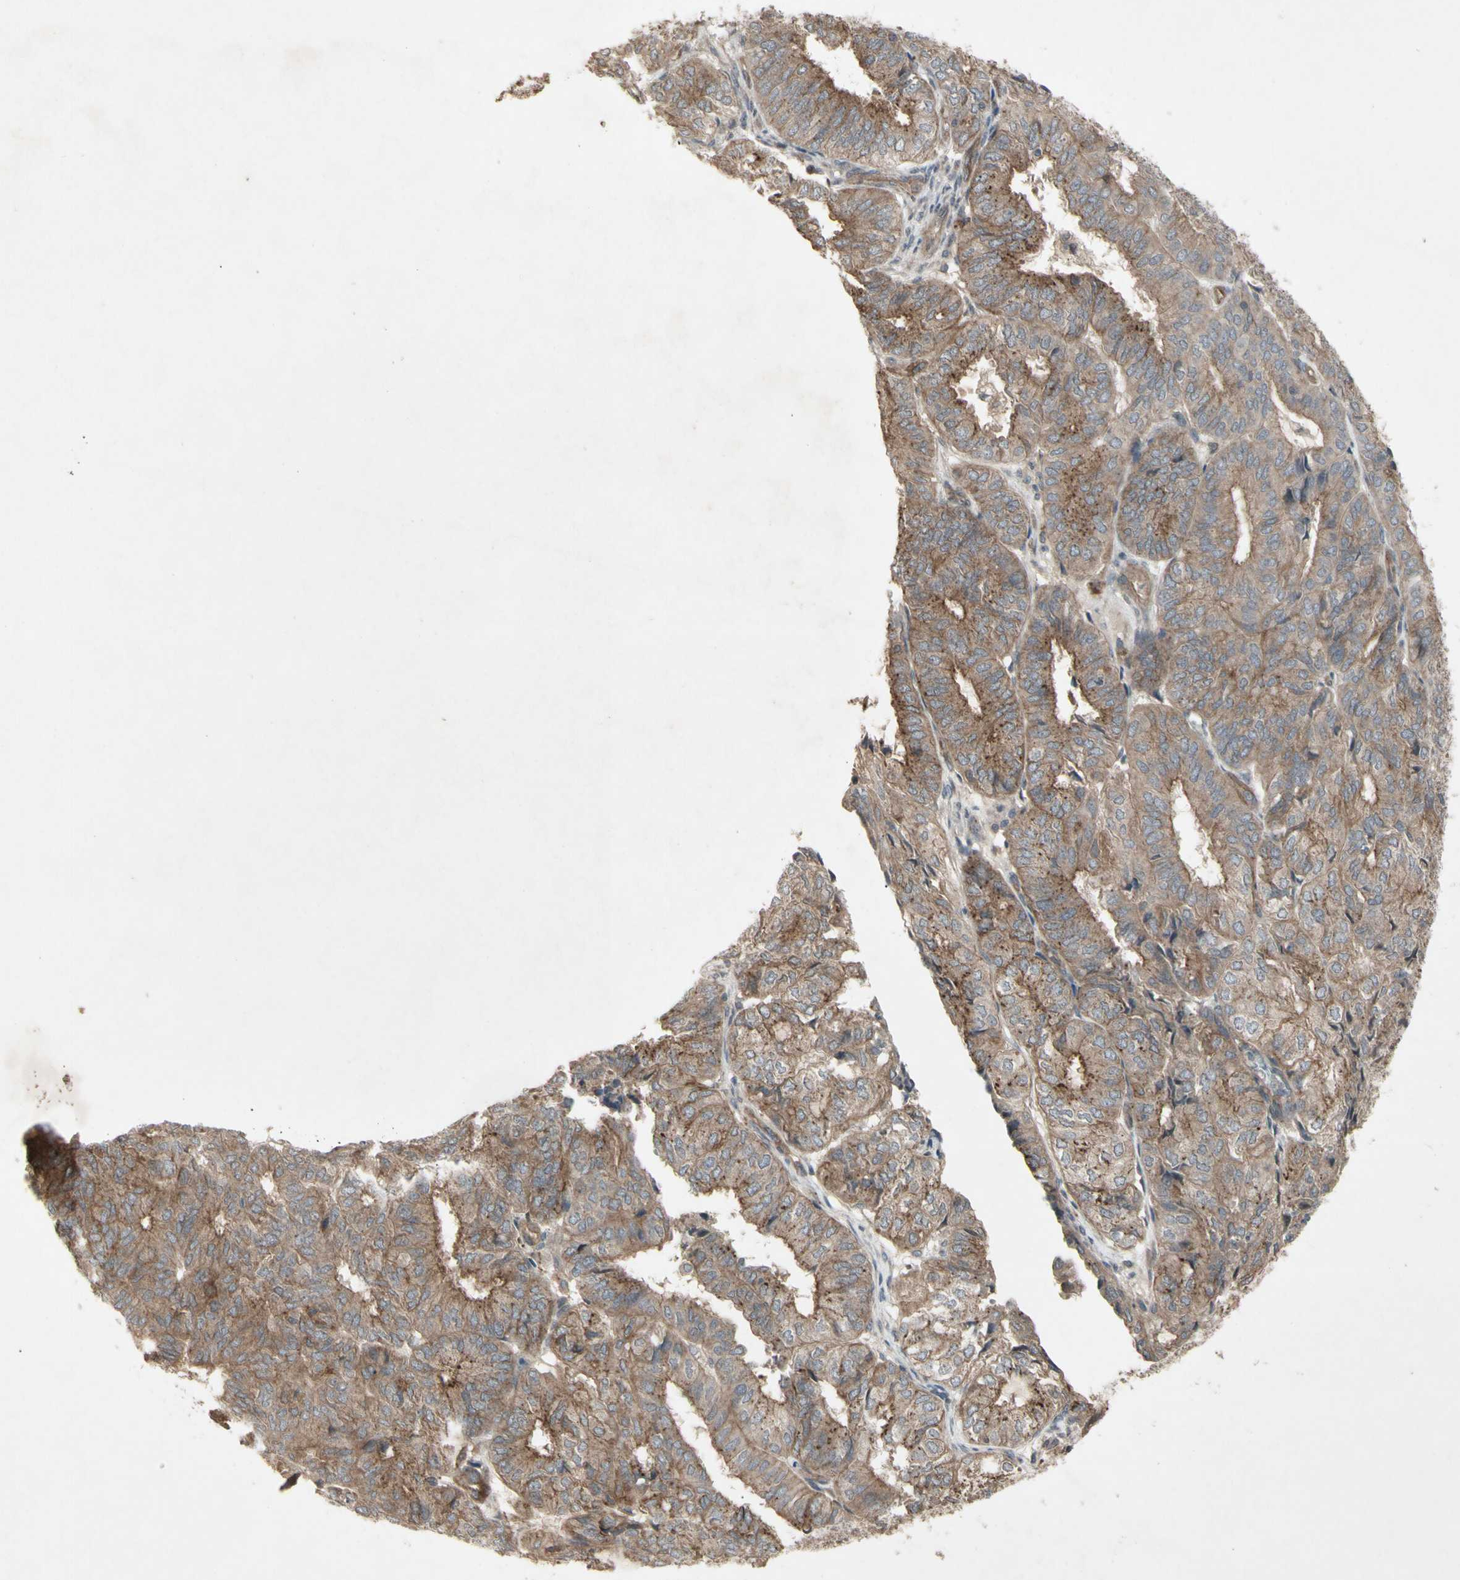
{"staining": {"intensity": "moderate", "quantity": ">75%", "location": "cytoplasmic/membranous"}, "tissue": "endometrial cancer", "cell_type": "Tumor cells", "image_type": "cancer", "snomed": [{"axis": "morphology", "description": "Adenocarcinoma, NOS"}, {"axis": "topography", "description": "Uterus"}], "caption": "A high-resolution histopathology image shows immunohistochemistry (IHC) staining of endometrial cancer, which displays moderate cytoplasmic/membranous staining in about >75% of tumor cells.", "gene": "JAG1", "patient": {"sex": "female", "age": 60}}